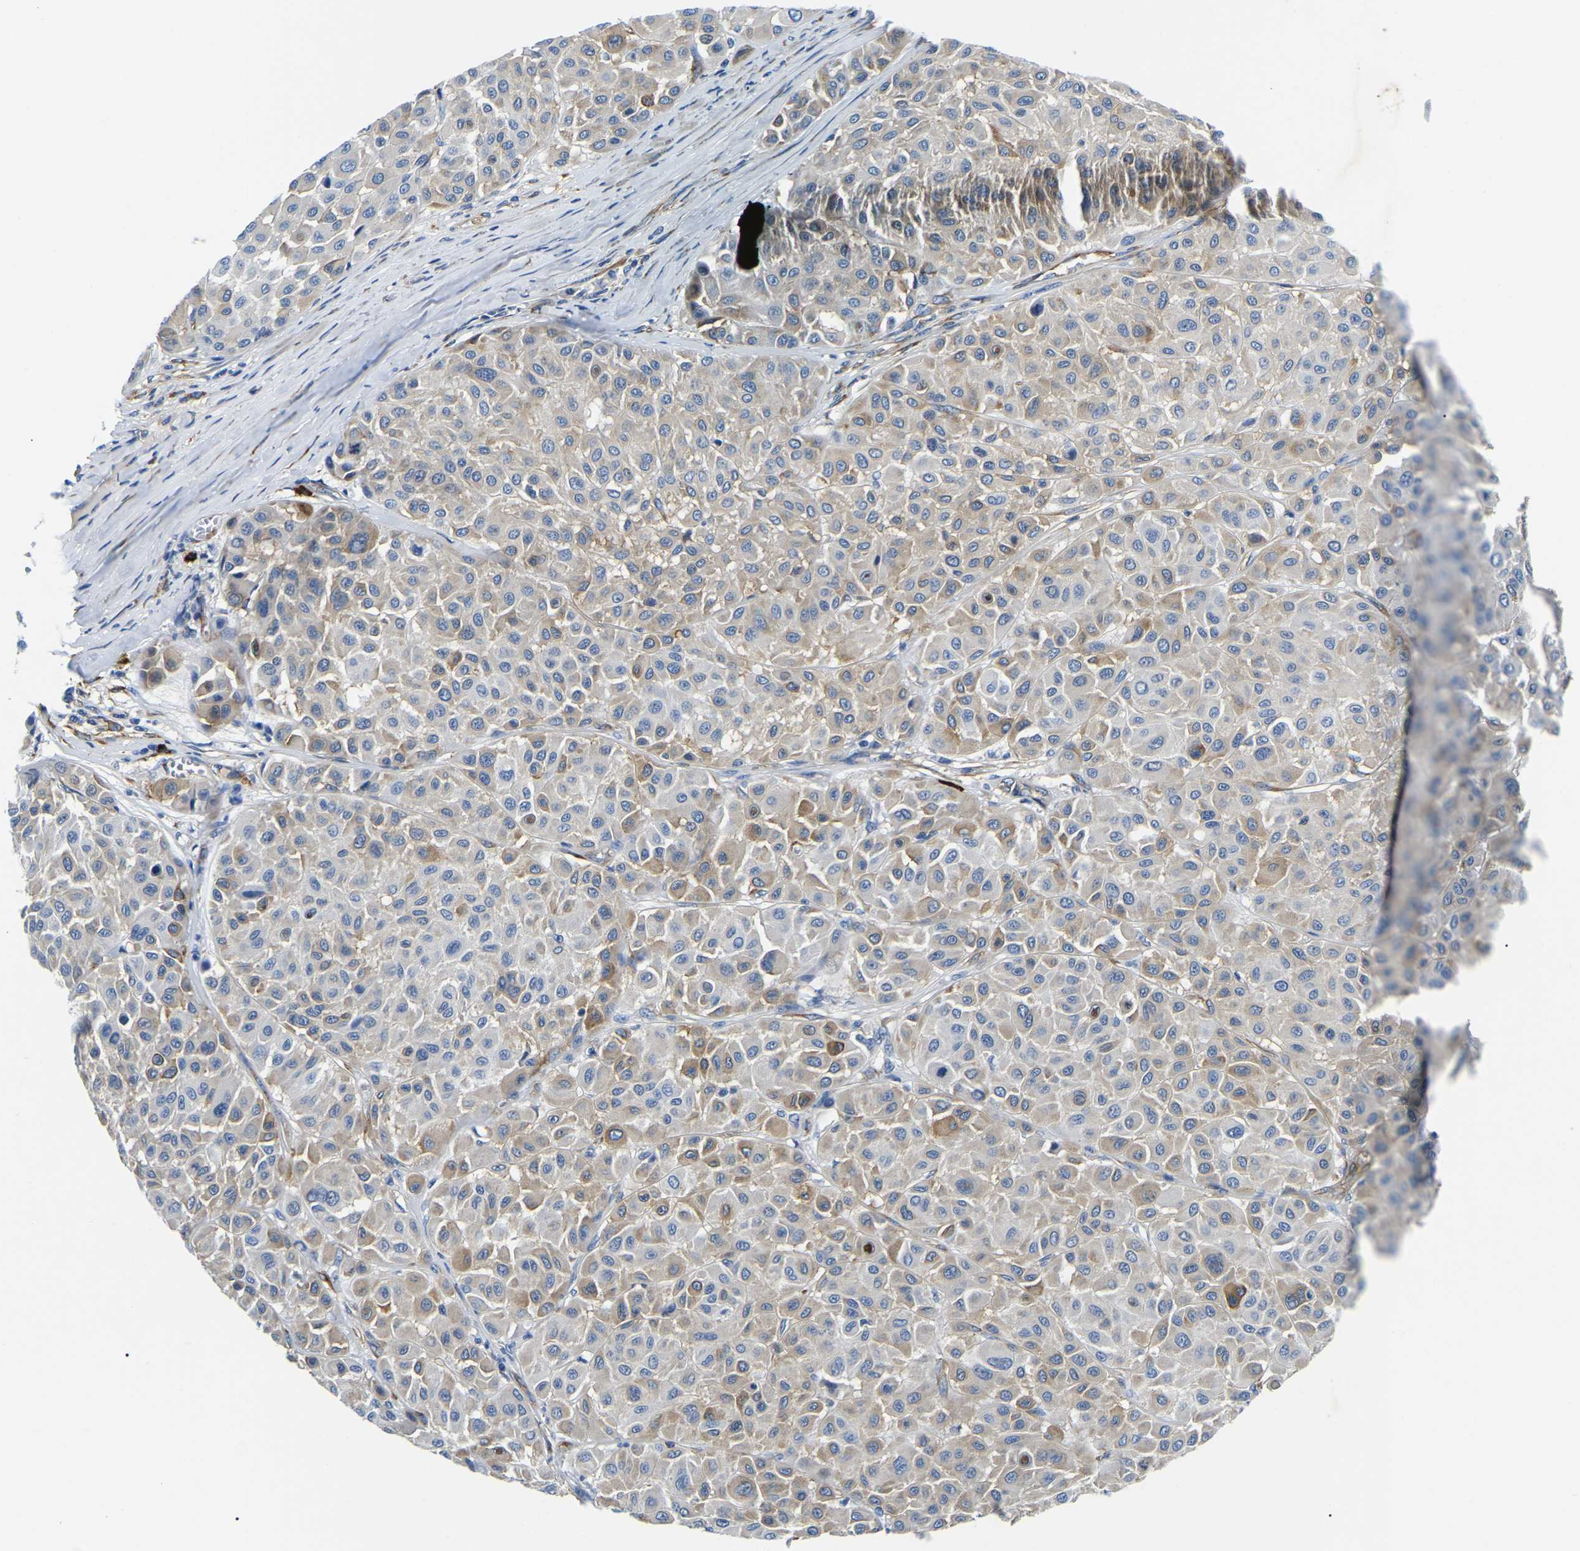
{"staining": {"intensity": "moderate", "quantity": "<25%", "location": "cytoplasmic/membranous"}, "tissue": "melanoma", "cell_type": "Tumor cells", "image_type": "cancer", "snomed": [{"axis": "morphology", "description": "Malignant melanoma, Metastatic site"}, {"axis": "topography", "description": "Soft tissue"}], "caption": "An image of human melanoma stained for a protein shows moderate cytoplasmic/membranous brown staining in tumor cells. (brown staining indicates protein expression, while blue staining denotes nuclei).", "gene": "DUSP8", "patient": {"sex": "male", "age": 41}}